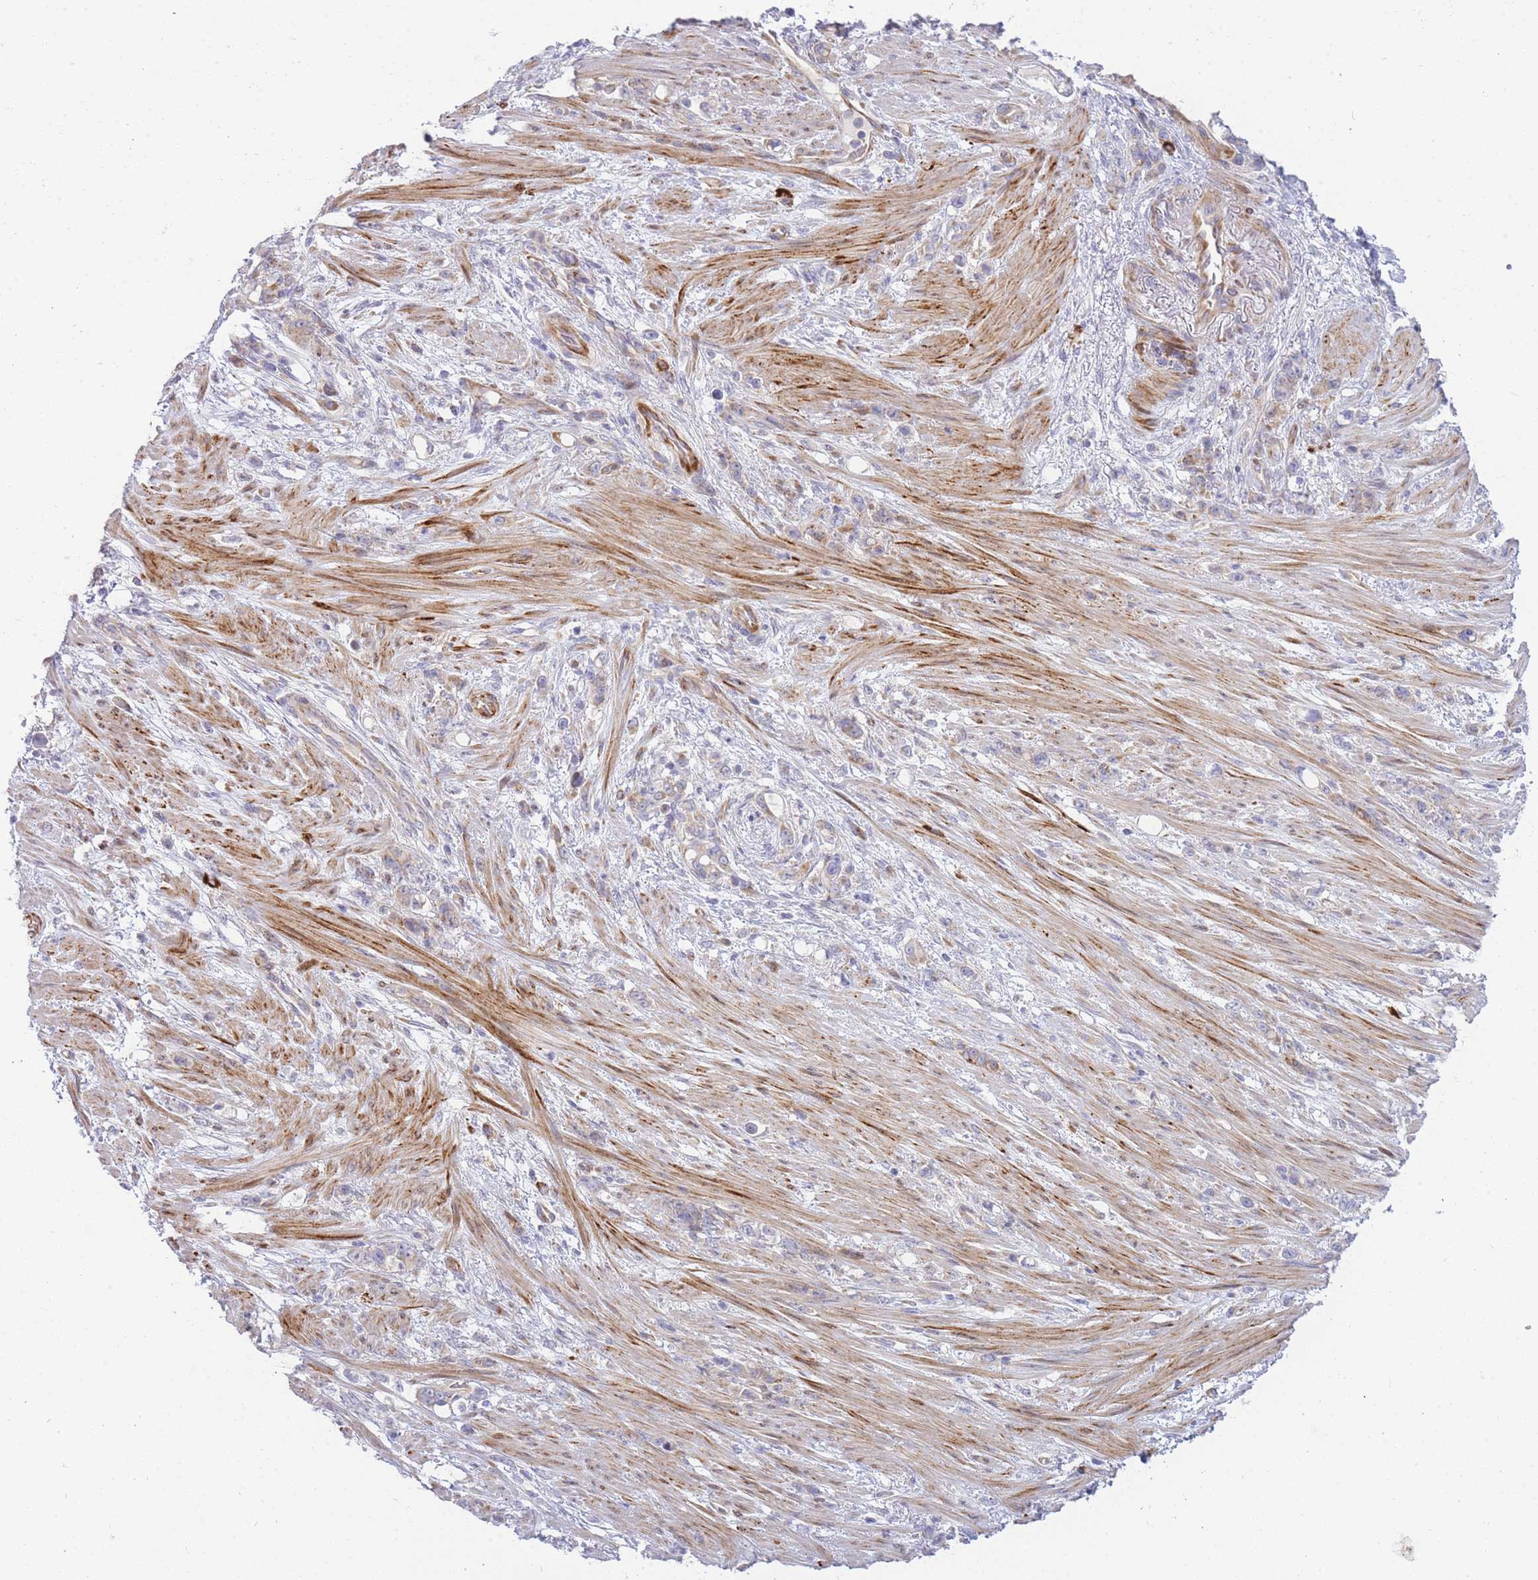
{"staining": {"intensity": "moderate", "quantity": "25%-75%", "location": "cytoplasmic/membranous"}, "tissue": "stomach cancer", "cell_type": "Tumor cells", "image_type": "cancer", "snomed": [{"axis": "morphology", "description": "Normal tissue, NOS"}, {"axis": "morphology", "description": "Adenocarcinoma, NOS"}, {"axis": "topography", "description": "Stomach"}], "caption": "Tumor cells display medium levels of moderate cytoplasmic/membranous staining in about 25%-75% of cells in stomach cancer.", "gene": "ATP5MC2", "patient": {"sex": "female", "age": 79}}